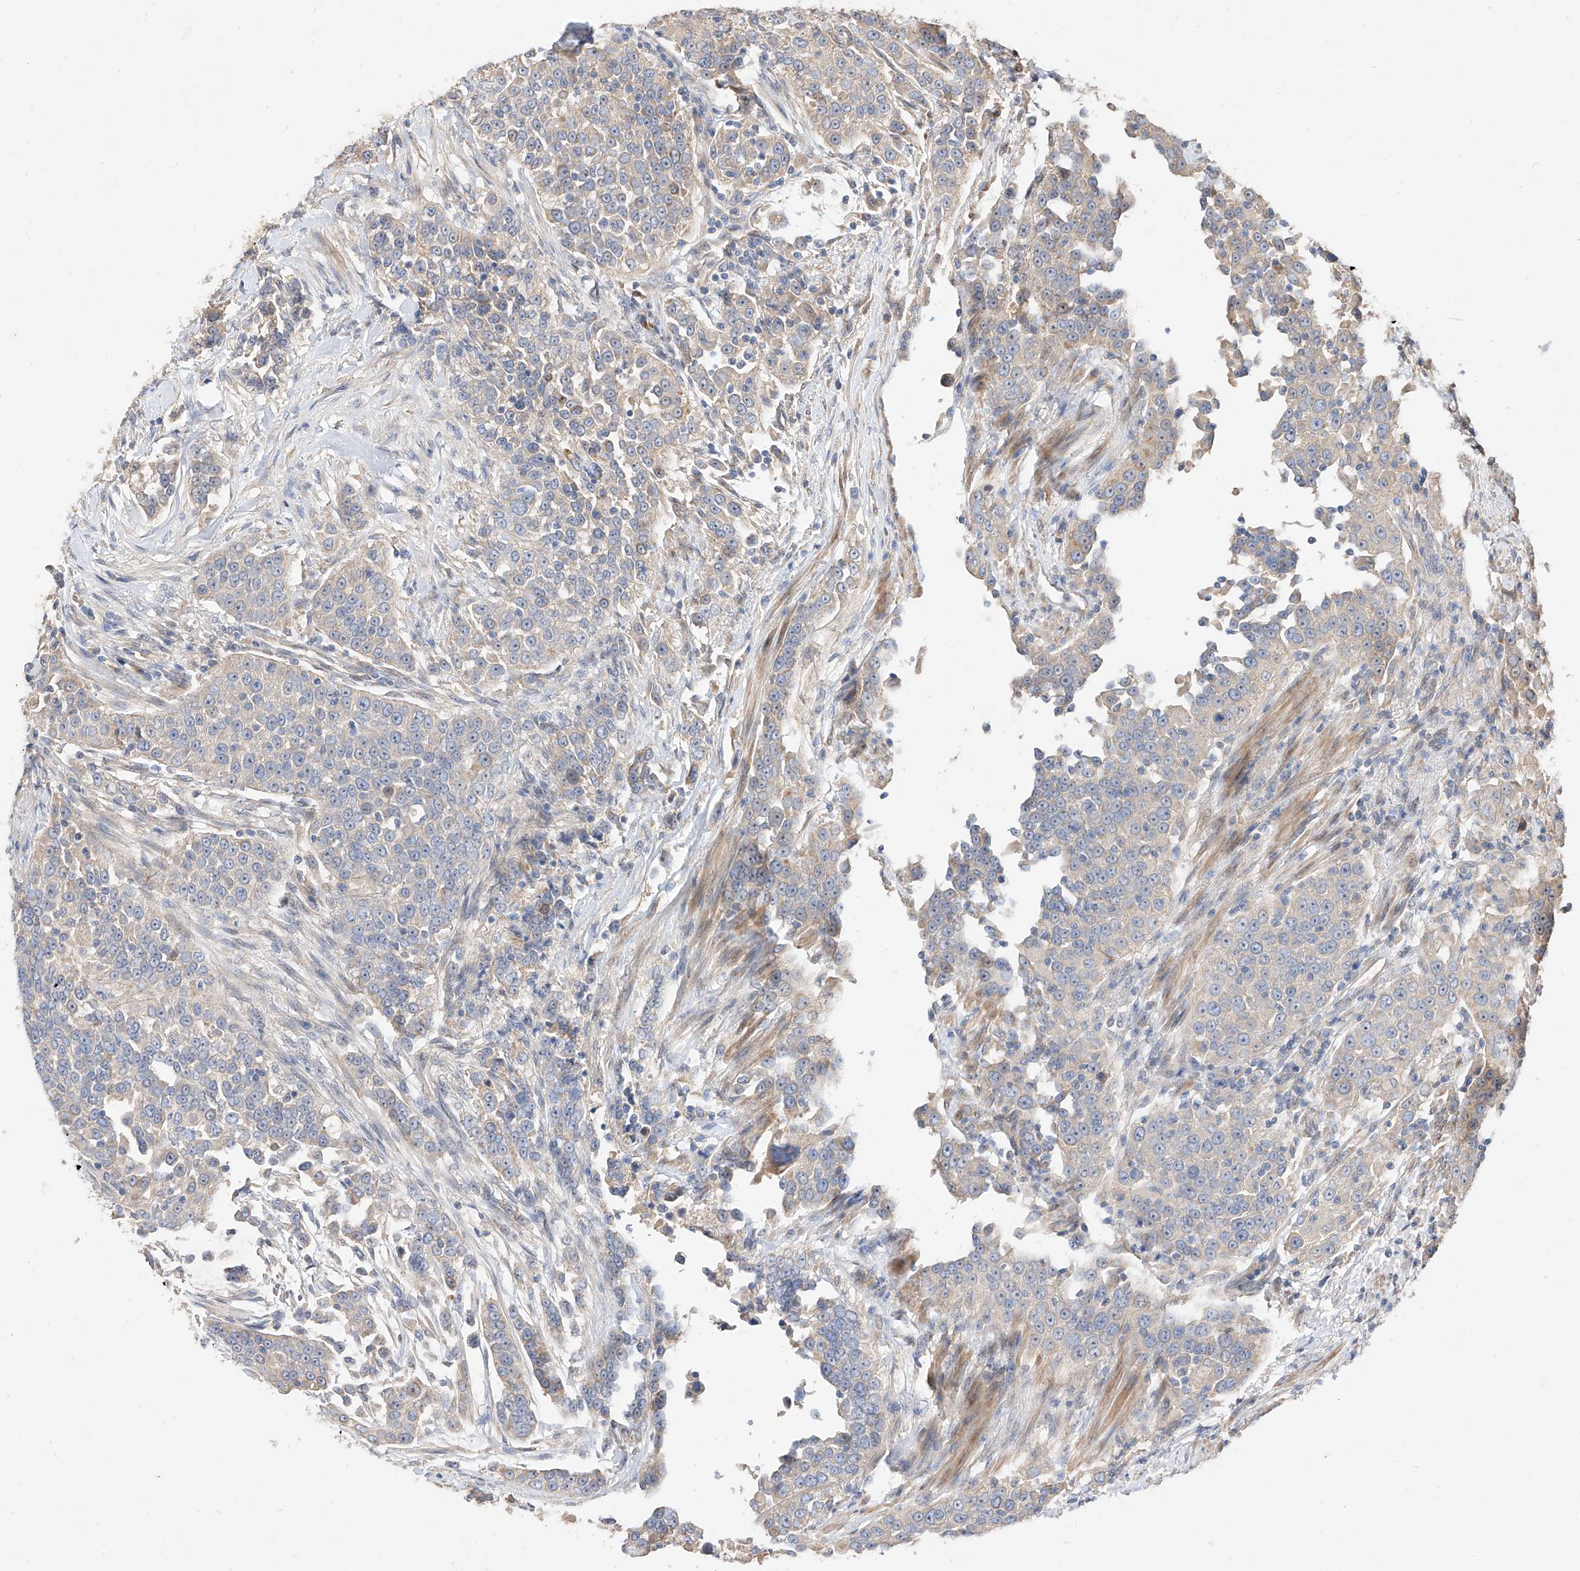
{"staining": {"intensity": "weak", "quantity": "<25%", "location": "cytoplasmic/membranous"}, "tissue": "urothelial cancer", "cell_type": "Tumor cells", "image_type": "cancer", "snomed": [{"axis": "morphology", "description": "Urothelial carcinoma, High grade"}, {"axis": "topography", "description": "Urinary bladder"}], "caption": "This is an IHC histopathology image of human high-grade urothelial carcinoma. There is no expression in tumor cells.", "gene": "DIRAS3", "patient": {"sex": "female", "age": 80}}